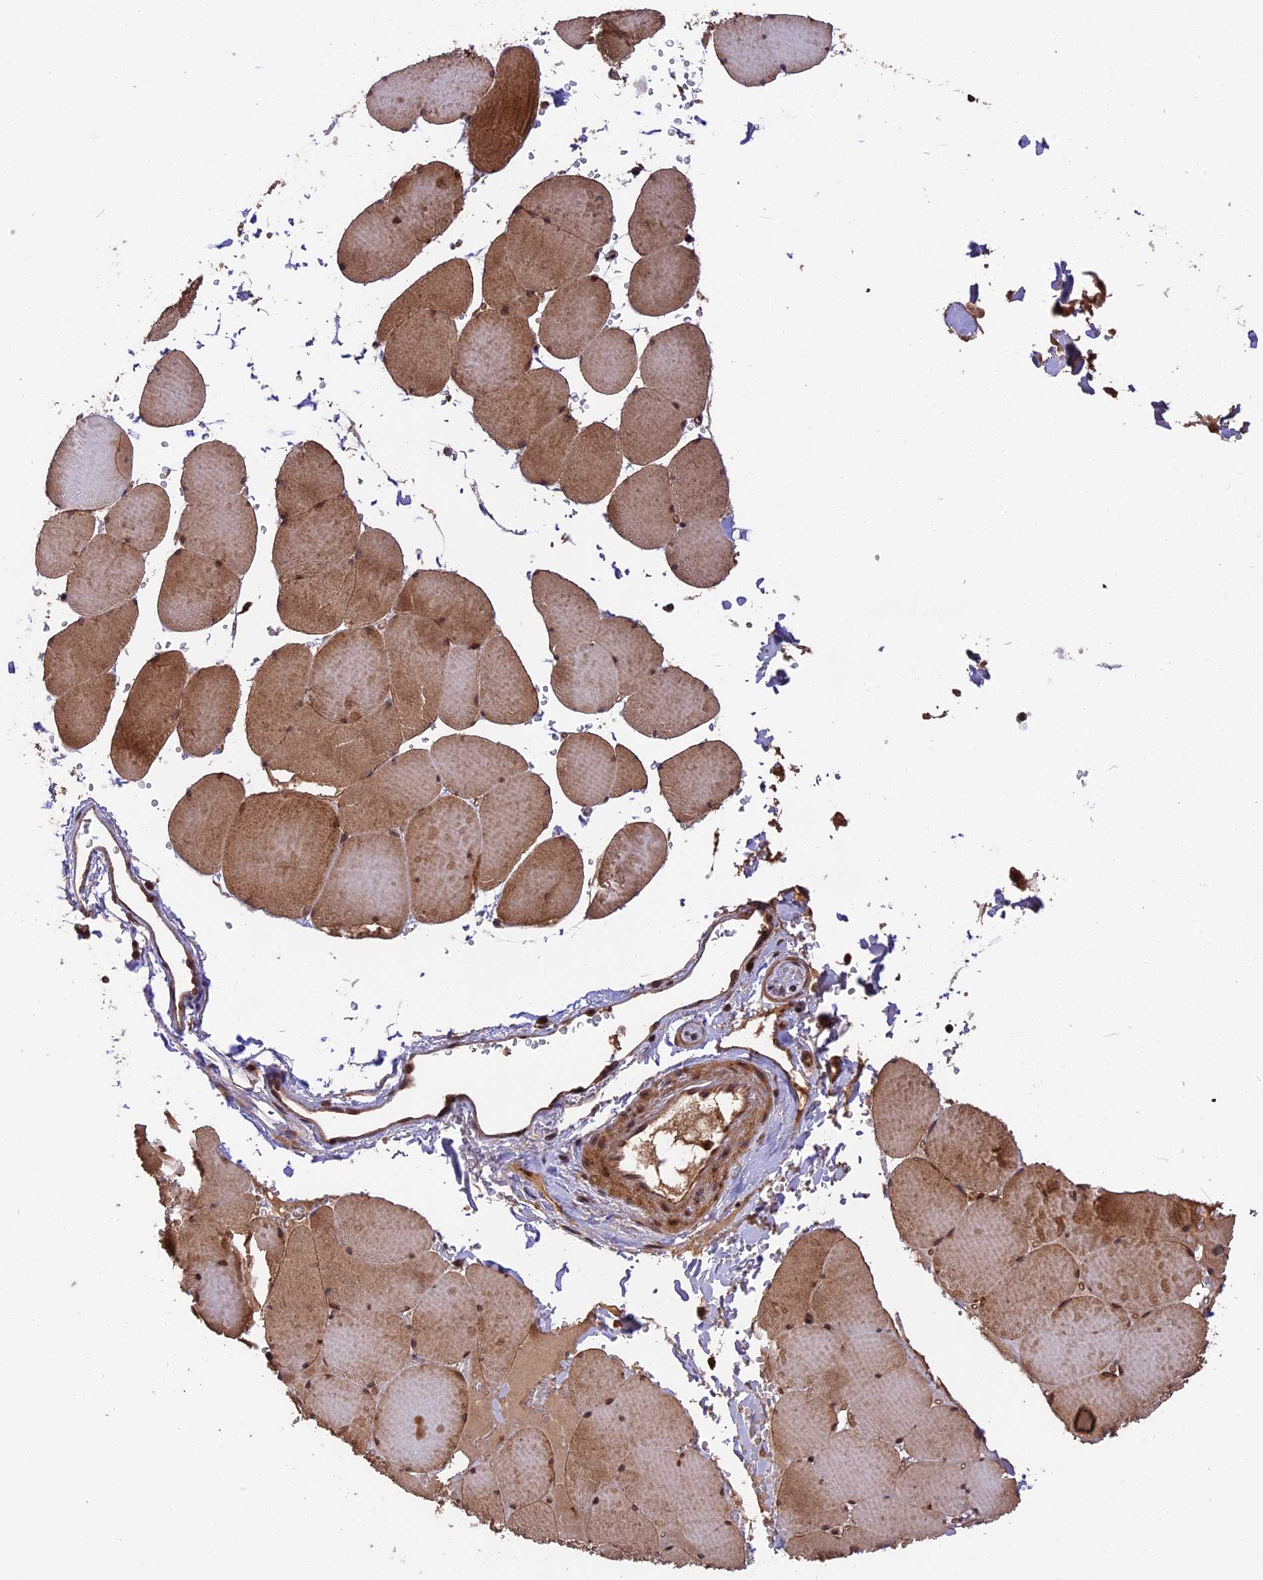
{"staining": {"intensity": "moderate", "quantity": ">75%", "location": "cytoplasmic/membranous"}, "tissue": "skeletal muscle", "cell_type": "Myocytes", "image_type": "normal", "snomed": [{"axis": "morphology", "description": "Normal tissue, NOS"}, {"axis": "topography", "description": "Skeletal muscle"}, {"axis": "topography", "description": "Head-Neck"}], "caption": "Immunohistochemistry (IHC) staining of unremarkable skeletal muscle, which displays medium levels of moderate cytoplasmic/membranous expression in approximately >75% of myocytes indicating moderate cytoplasmic/membranous protein positivity. The staining was performed using DAB (3,3'-diaminobenzidine) (brown) for protein detection and nuclei were counterstained in hematoxylin (blue).", "gene": "ESCO1", "patient": {"sex": "male", "age": 66}}